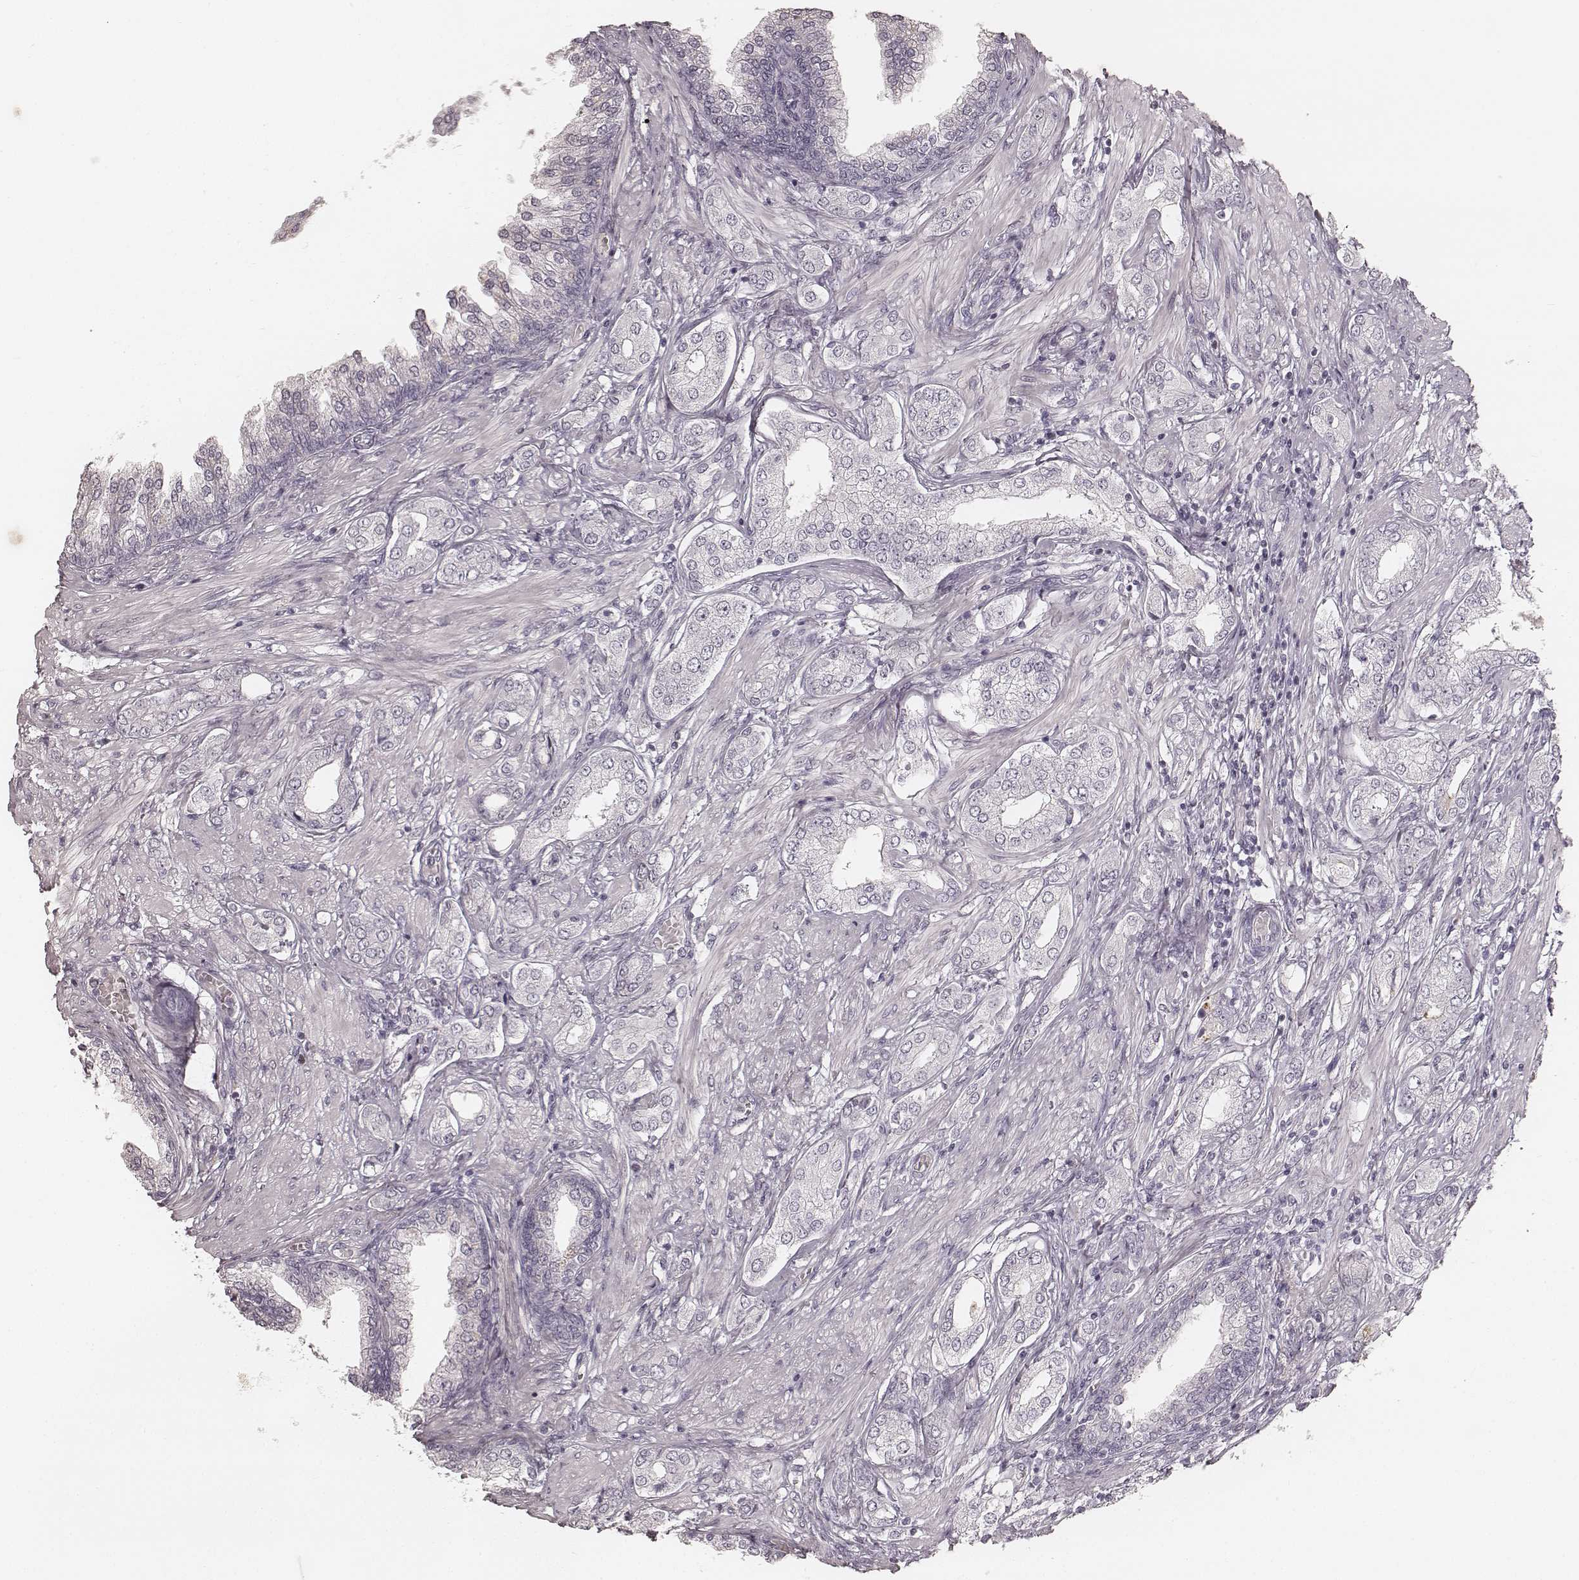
{"staining": {"intensity": "negative", "quantity": "none", "location": "none"}, "tissue": "prostate cancer", "cell_type": "Tumor cells", "image_type": "cancer", "snomed": [{"axis": "morphology", "description": "Adenocarcinoma, NOS"}, {"axis": "topography", "description": "Prostate"}], "caption": "The photomicrograph demonstrates no staining of tumor cells in adenocarcinoma (prostate).", "gene": "TEX37", "patient": {"sex": "male", "age": 63}}